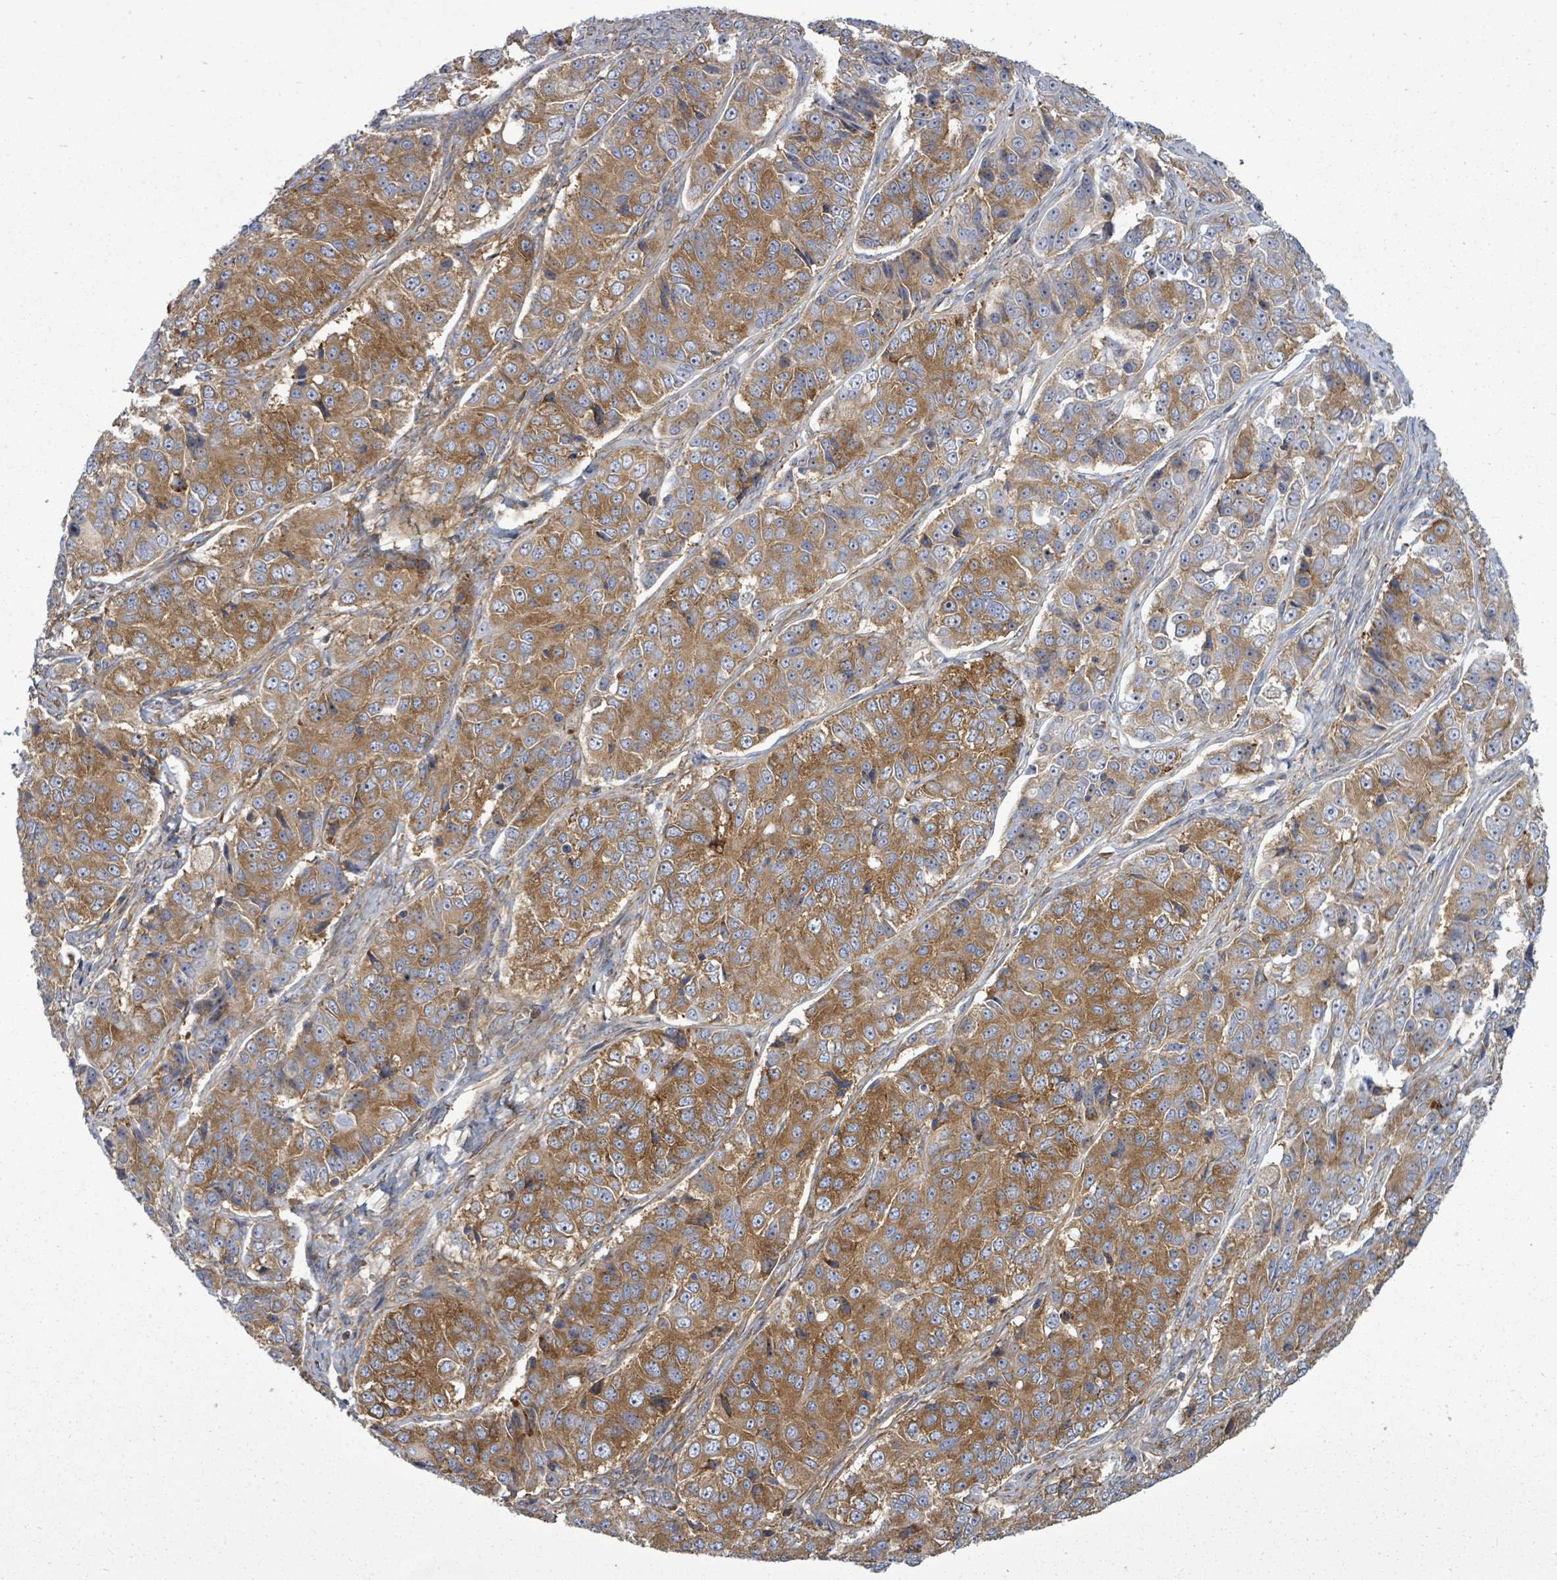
{"staining": {"intensity": "moderate", "quantity": ">75%", "location": "cytoplasmic/membranous"}, "tissue": "ovarian cancer", "cell_type": "Tumor cells", "image_type": "cancer", "snomed": [{"axis": "morphology", "description": "Carcinoma, endometroid"}, {"axis": "topography", "description": "Ovary"}], "caption": "A micrograph of human endometroid carcinoma (ovarian) stained for a protein demonstrates moderate cytoplasmic/membranous brown staining in tumor cells.", "gene": "EIF3C", "patient": {"sex": "female", "age": 51}}